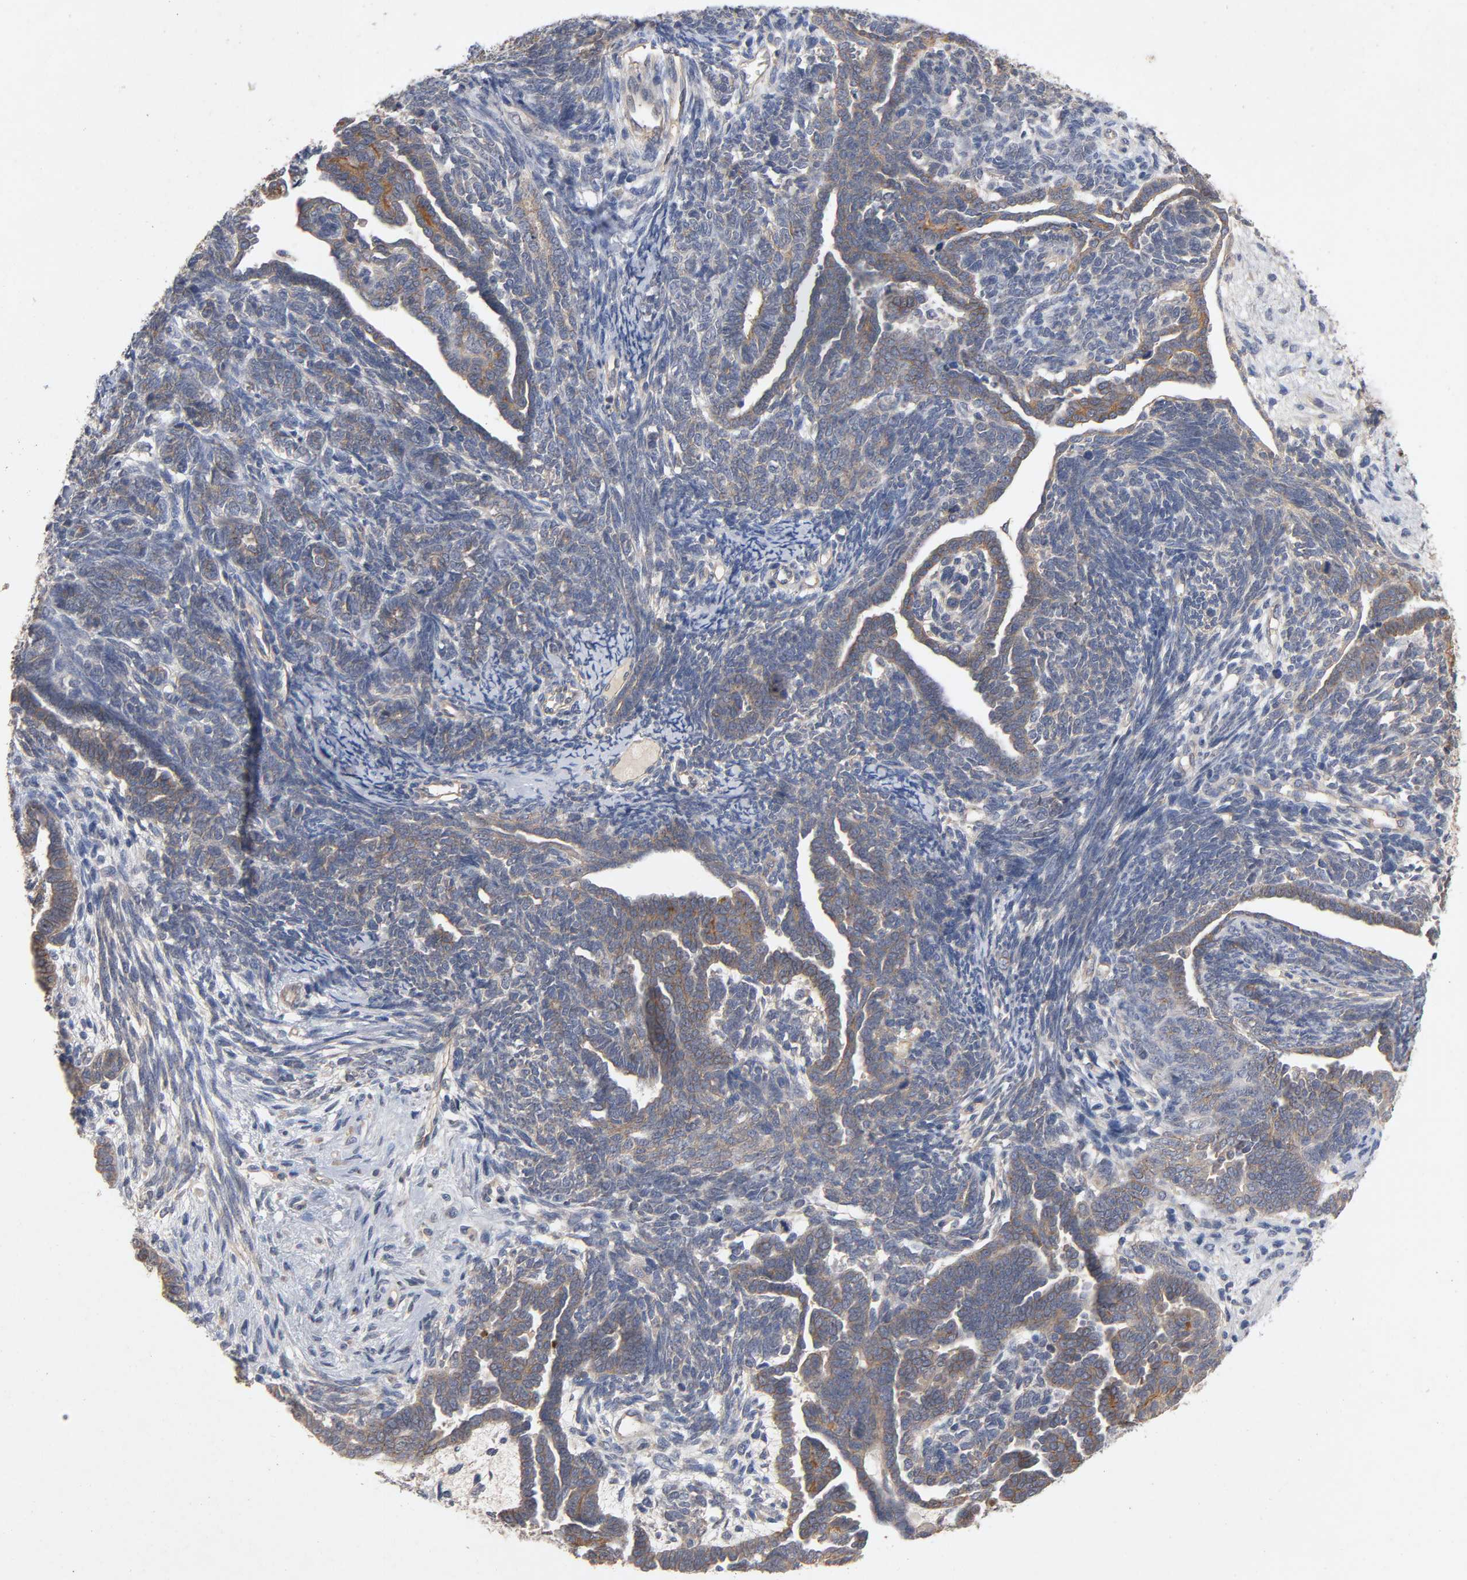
{"staining": {"intensity": "moderate", "quantity": ">75%", "location": "cytoplasmic/membranous"}, "tissue": "endometrial cancer", "cell_type": "Tumor cells", "image_type": "cancer", "snomed": [{"axis": "morphology", "description": "Neoplasm, malignant, NOS"}, {"axis": "topography", "description": "Endometrium"}], "caption": "A photomicrograph showing moderate cytoplasmic/membranous staining in about >75% of tumor cells in endometrial neoplasm (malignant), as visualized by brown immunohistochemical staining.", "gene": "PDZD11", "patient": {"sex": "female", "age": 74}}